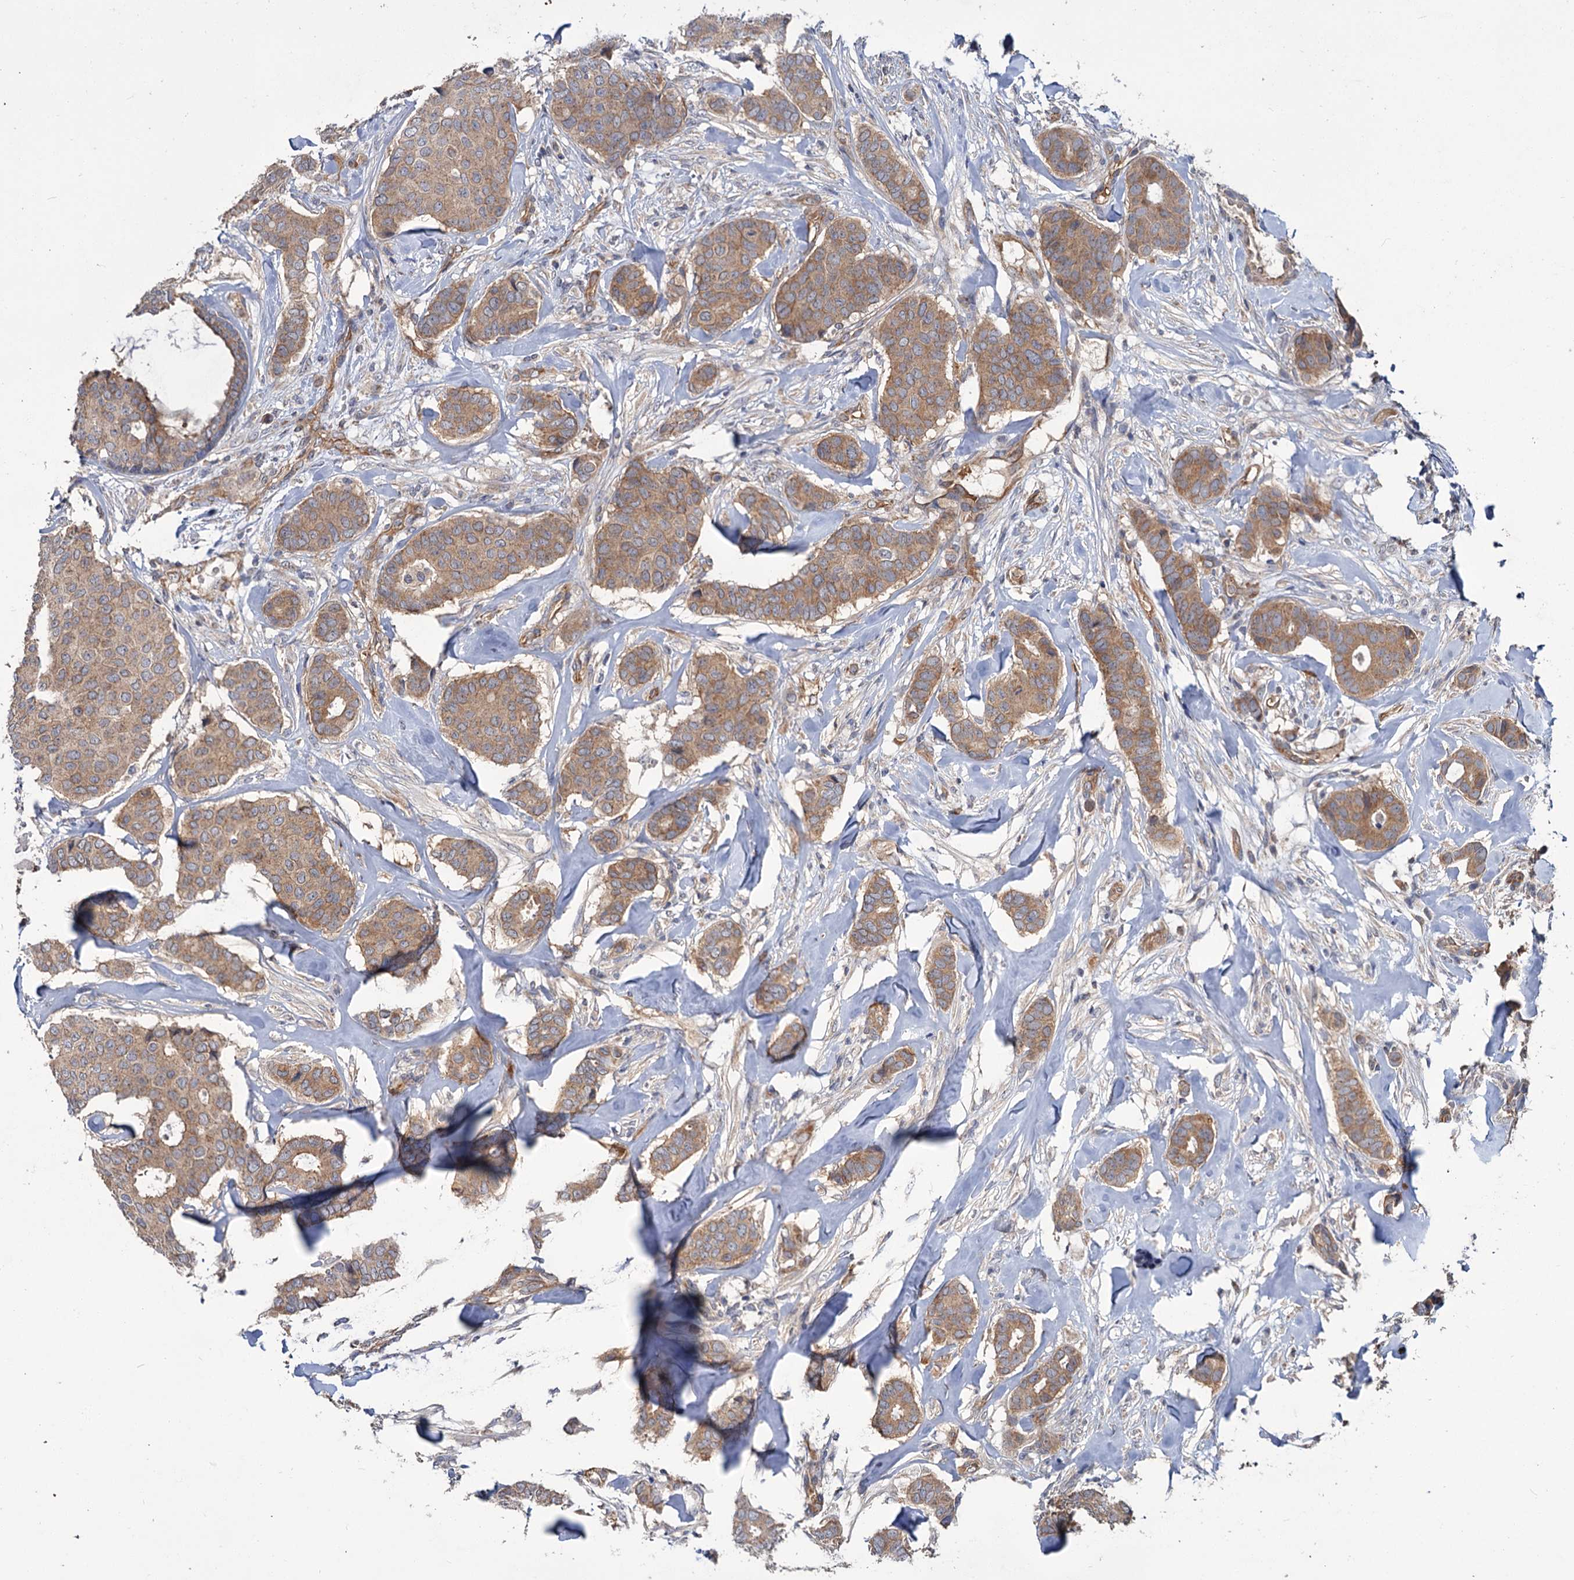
{"staining": {"intensity": "moderate", "quantity": ">75%", "location": "cytoplasmic/membranous"}, "tissue": "breast cancer", "cell_type": "Tumor cells", "image_type": "cancer", "snomed": [{"axis": "morphology", "description": "Duct carcinoma"}, {"axis": "topography", "description": "Breast"}], "caption": "Breast cancer tissue shows moderate cytoplasmic/membranous expression in about >75% of tumor cells (DAB (3,3'-diaminobenzidine) IHC with brightfield microscopy, high magnification).", "gene": "DYNC2H1", "patient": {"sex": "female", "age": 75}}